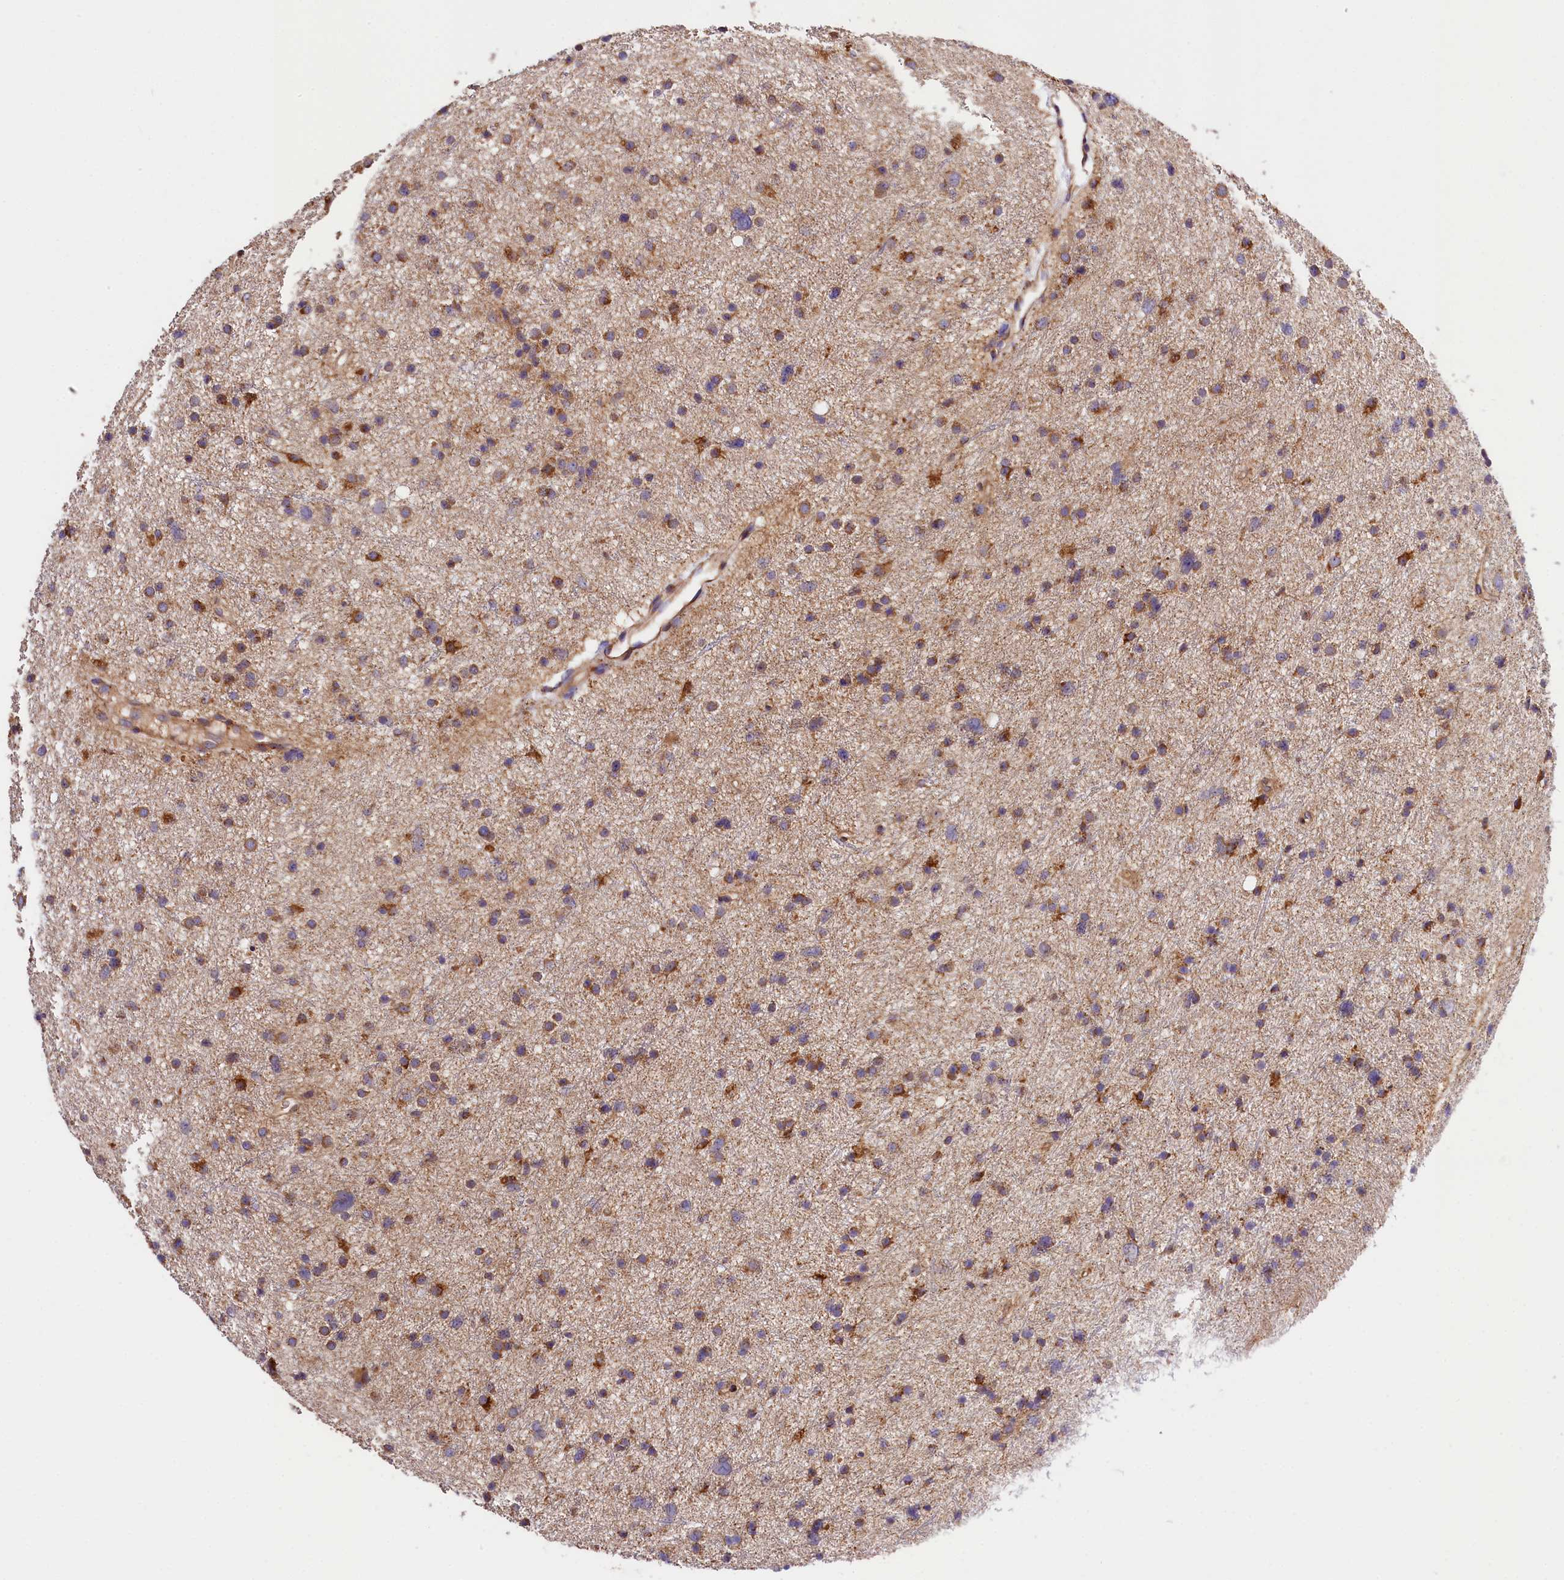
{"staining": {"intensity": "moderate", "quantity": ">75%", "location": "cytoplasmic/membranous"}, "tissue": "glioma", "cell_type": "Tumor cells", "image_type": "cancer", "snomed": [{"axis": "morphology", "description": "Glioma, malignant, Low grade"}, {"axis": "topography", "description": "Cerebral cortex"}], "caption": "A micrograph of human glioma stained for a protein shows moderate cytoplasmic/membranous brown staining in tumor cells.", "gene": "KPTN", "patient": {"sex": "female", "age": 39}}